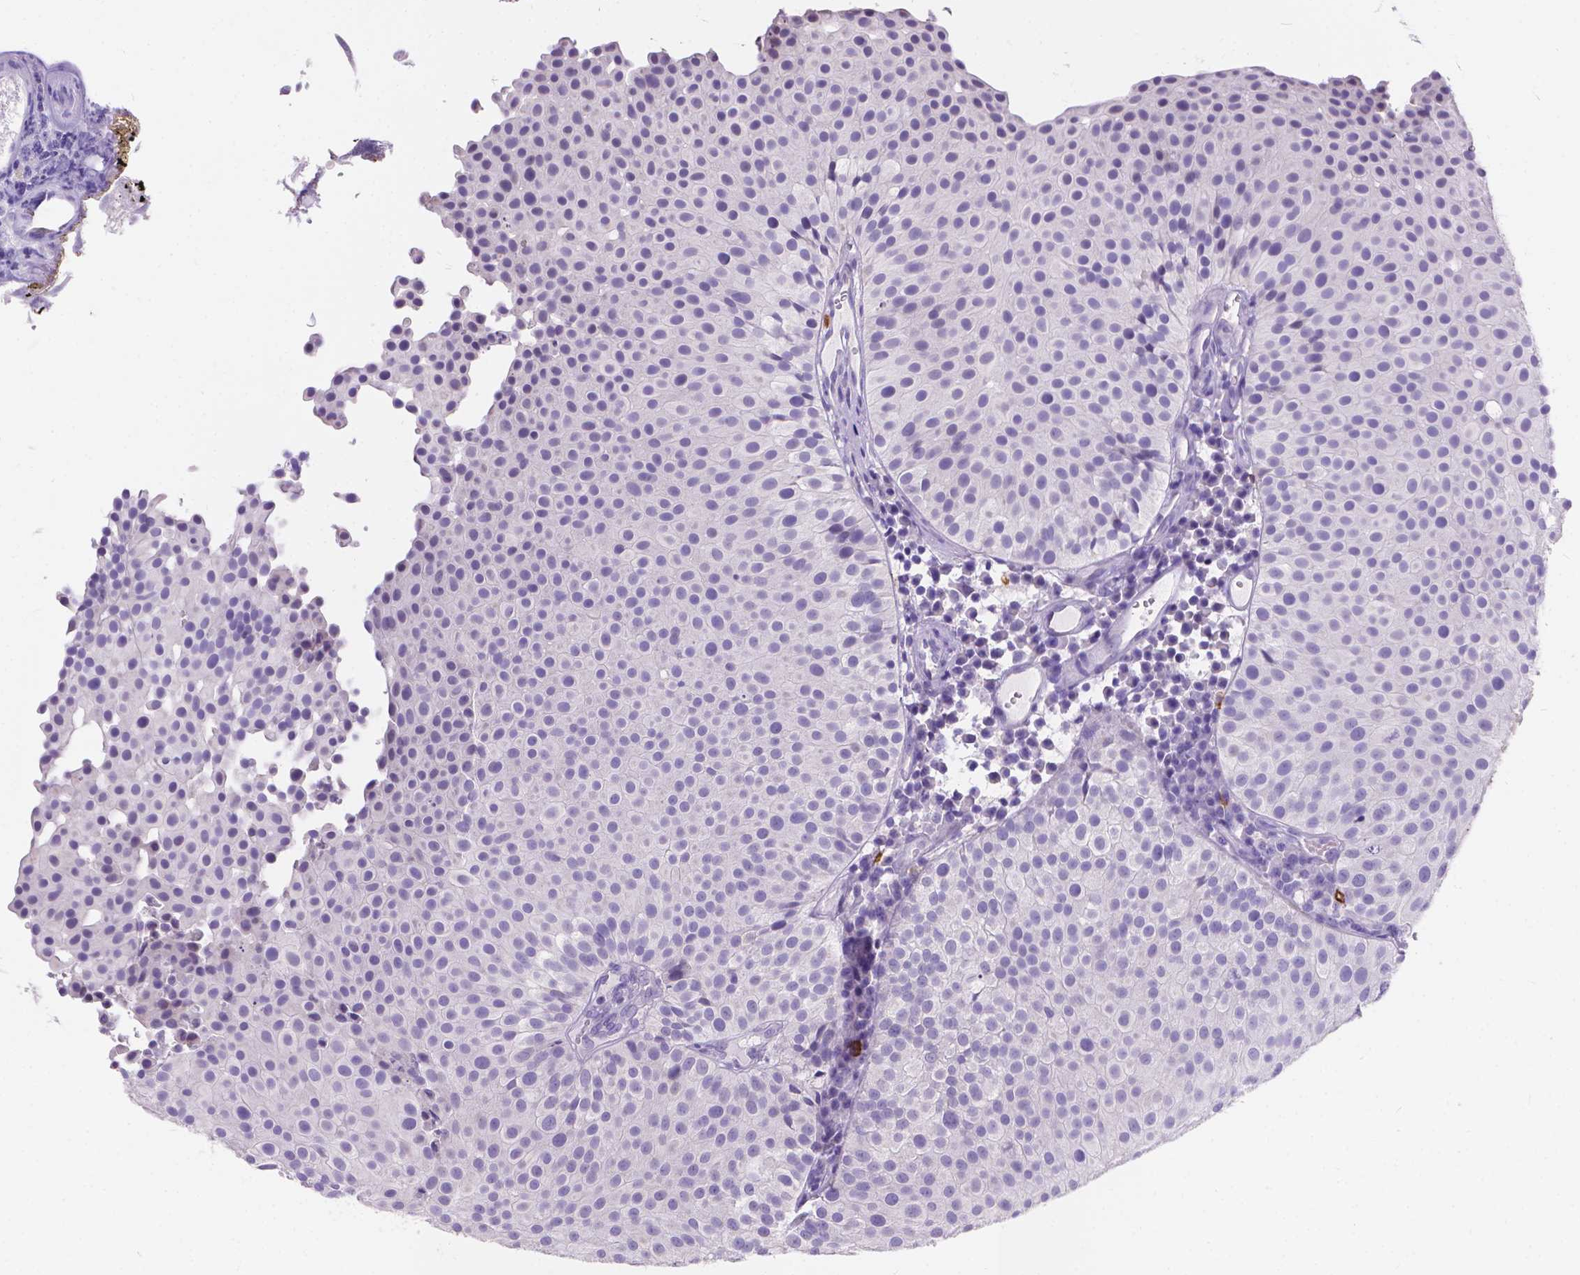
{"staining": {"intensity": "negative", "quantity": "none", "location": "none"}, "tissue": "urothelial cancer", "cell_type": "Tumor cells", "image_type": "cancer", "snomed": [{"axis": "morphology", "description": "Urothelial carcinoma, Low grade"}, {"axis": "topography", "description": "Urinary bladder"}], "caption": "Immunohistochemistry (IHC) photomicrograph of urothelial cancer stained for a protein (brown), which shows no expression in tumor cells.", "gene": "GNRHR", "patient": {"sex": "female", "age": 87}}